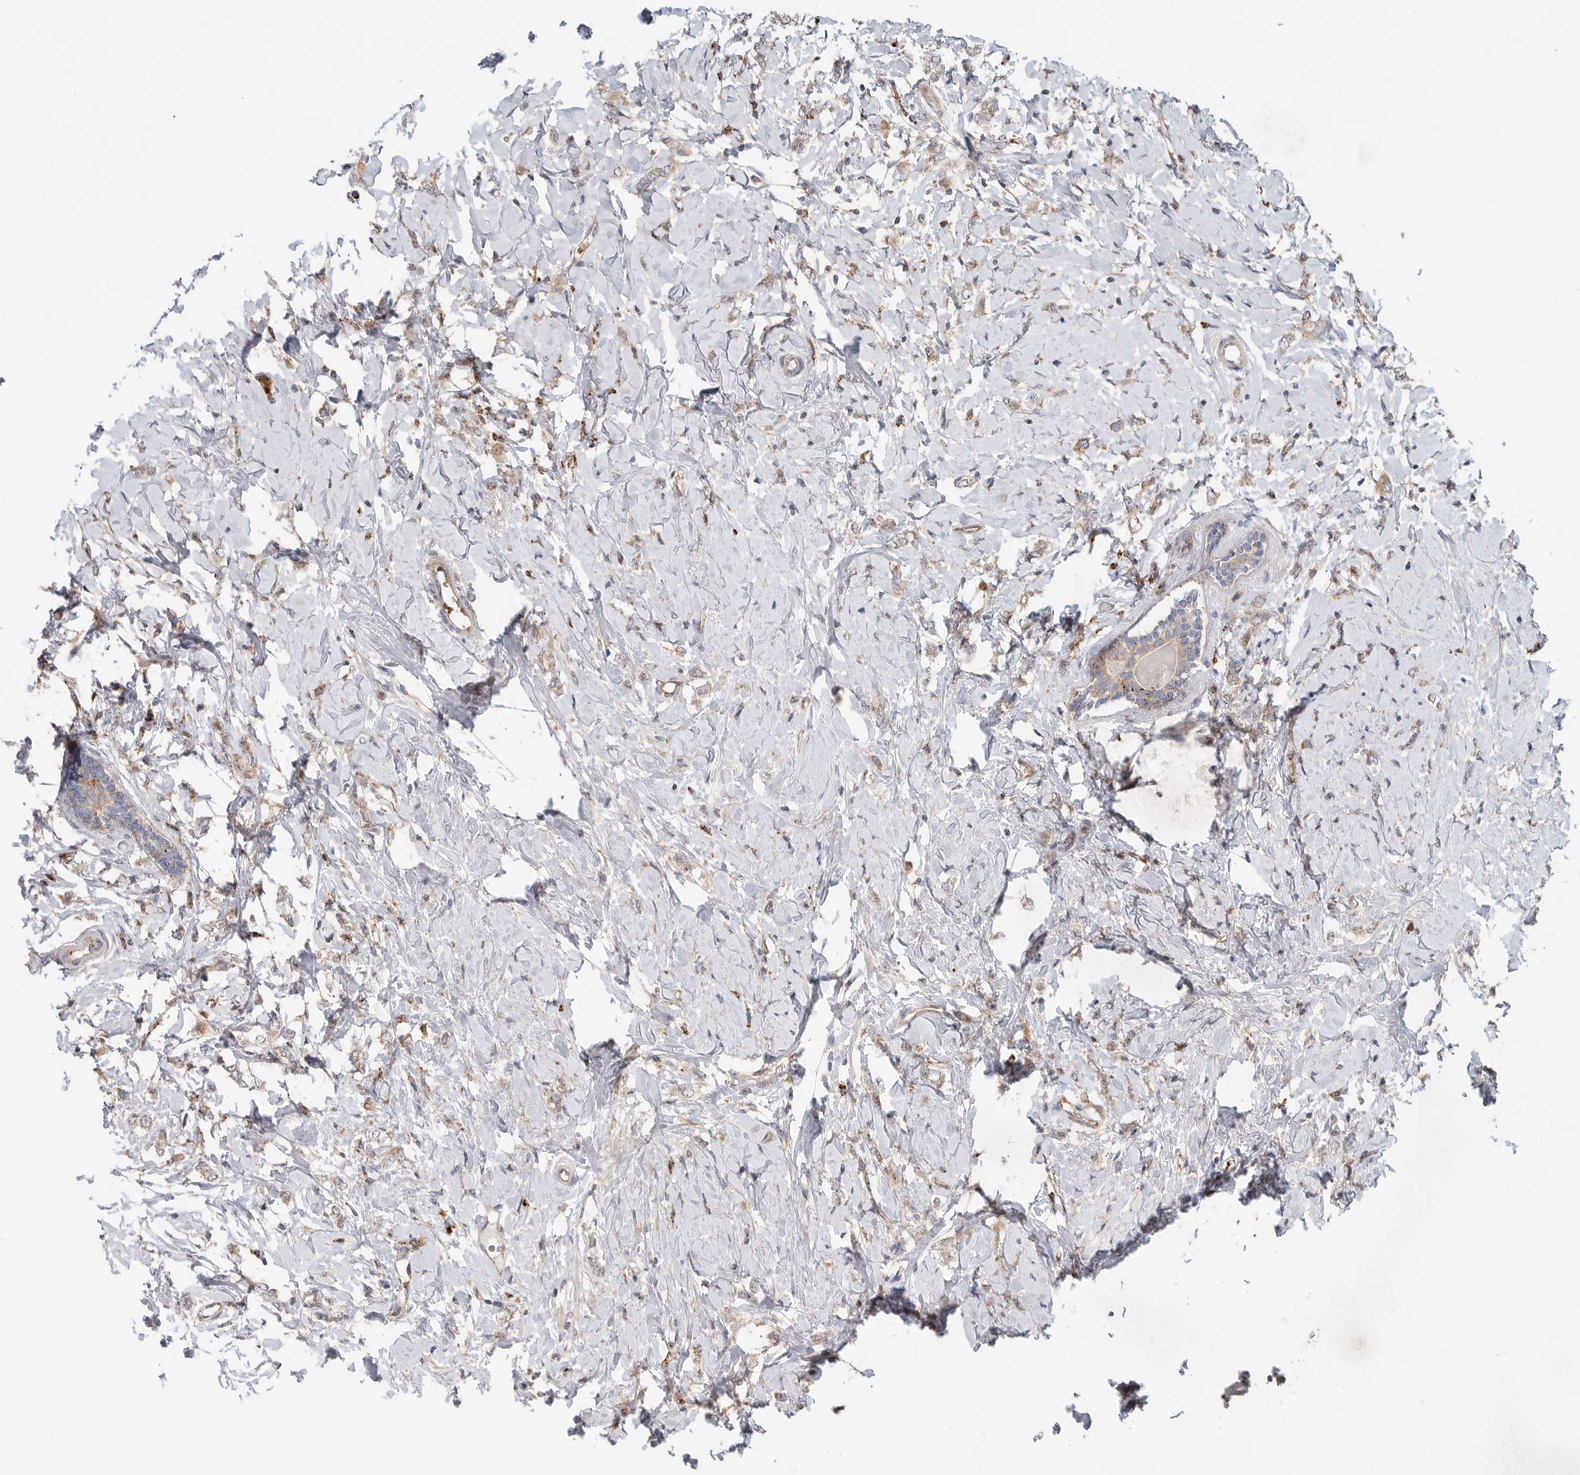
{"staining": {"intensity": "weak", "quantity": ">75%", "location": "cytoplasmic/membranous"}, "tissue": "breast cancer", "cell_type": "Tumor cells", "image_type": "cancer", "snomed": [{"axis": "morphology", "description": "Normal tissue, NOS"}, {"axis": "morphology", "description": "Lobular carcinoma"}, {"axis": "topography", "description": "Breast"}], "caption": "High-magnification brightfield microscopy of breast cancer stained with DAB (3,3'-diaminobenzidine) (brown) and counterstained with hematoxylin (blue). tumor cells exhibit weak cytoplasmic/membranous staining is appreciated in about>75% of cells.", "gene": "GALNS", "patient": {"sex": "female", "age": 47}}